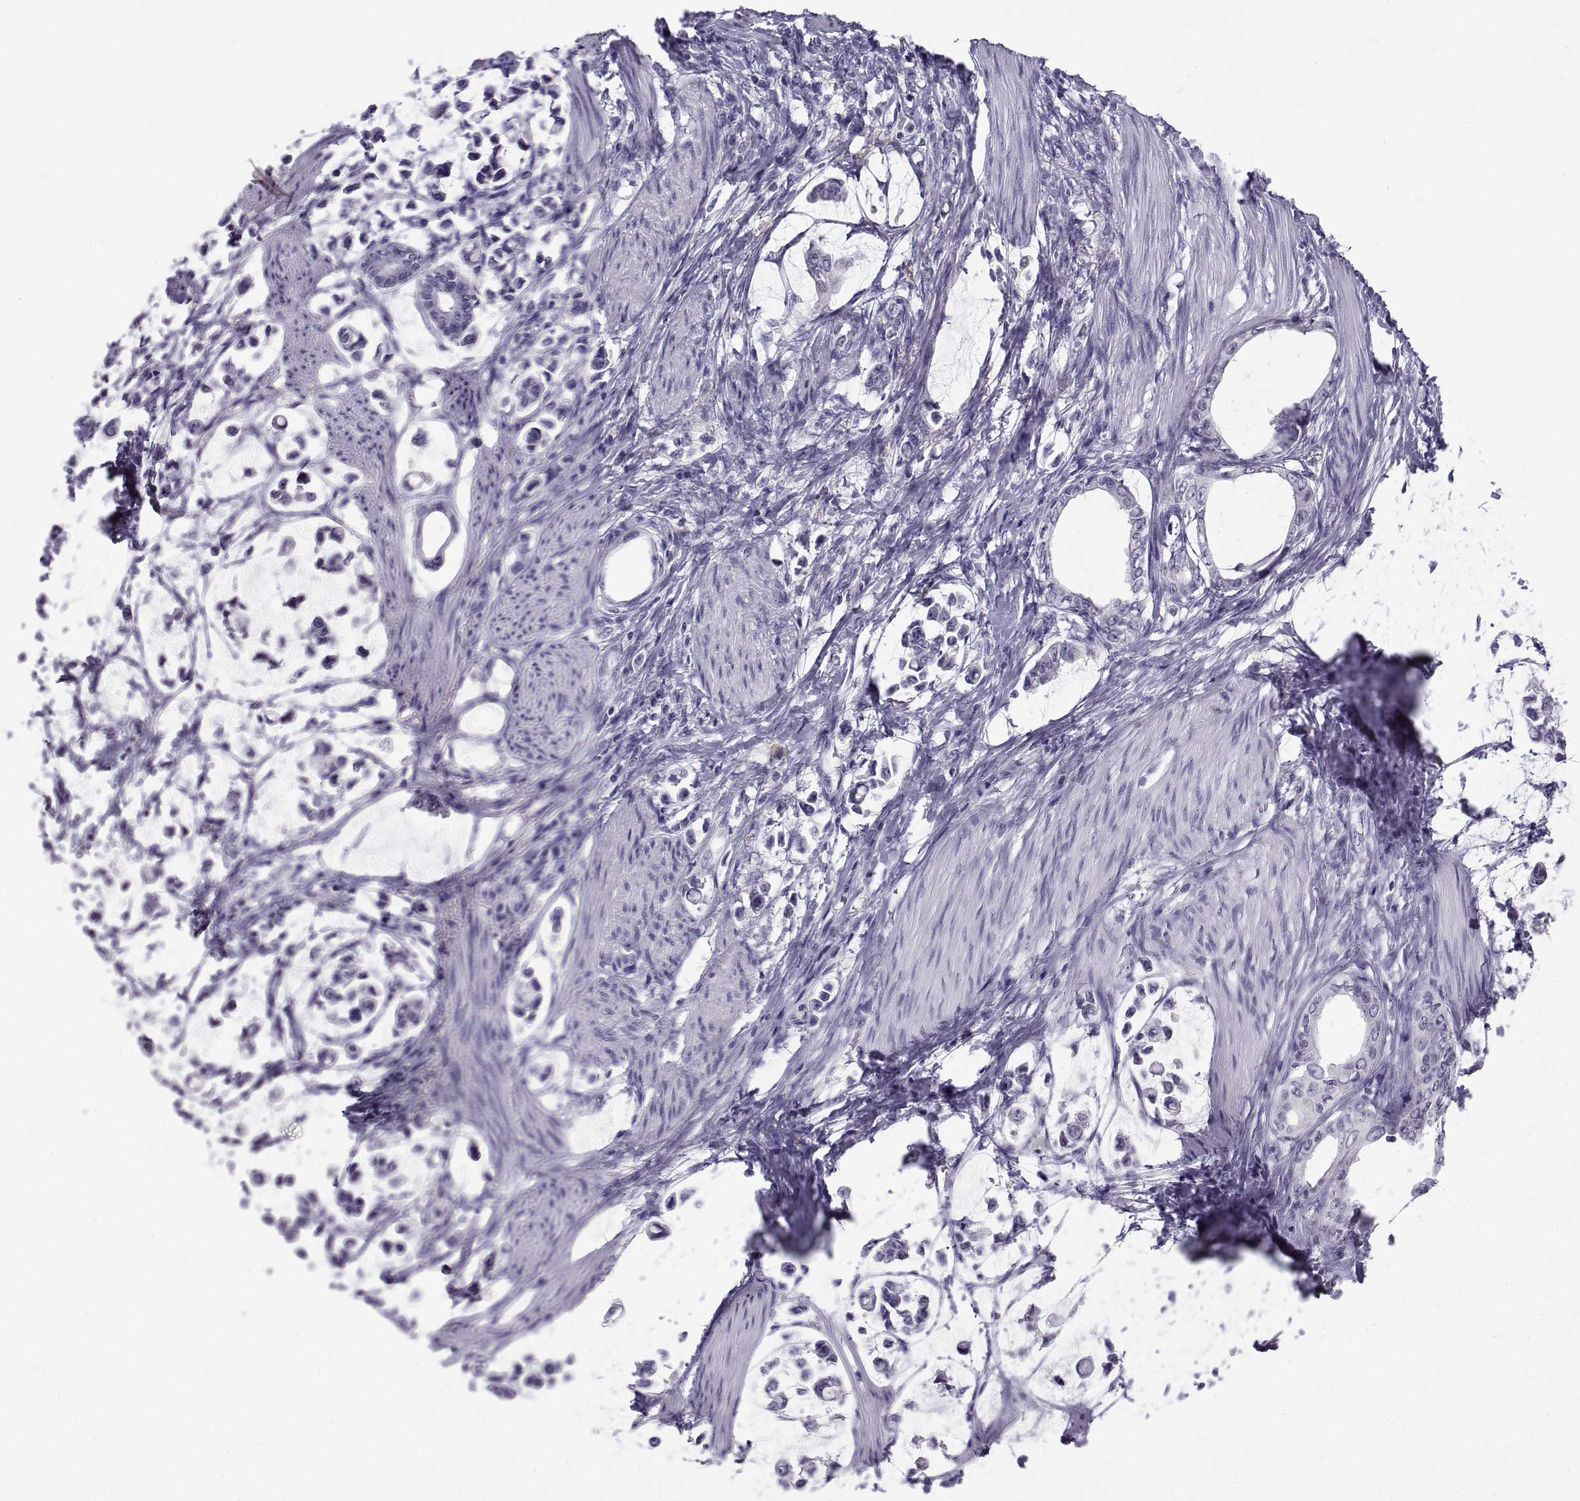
{"staining": {"intensity": "negative", "quantity": "none", "location": "none"}, "tissue": "stomach cancer", "cell_type": "Tumor cells", "image_type": "cancer", "snomed": [{"axis": "morphology", "description": "Adenocarcinoma, NOS"}, {"axis": "topography", "description": "Stomach"}], "caption": "Stomach cancer was stained to show a protein in brown. There is no significant positivity in tumor cells.", "gene": "FAM166A", "patient": {"sex": "male", "age": 82}}